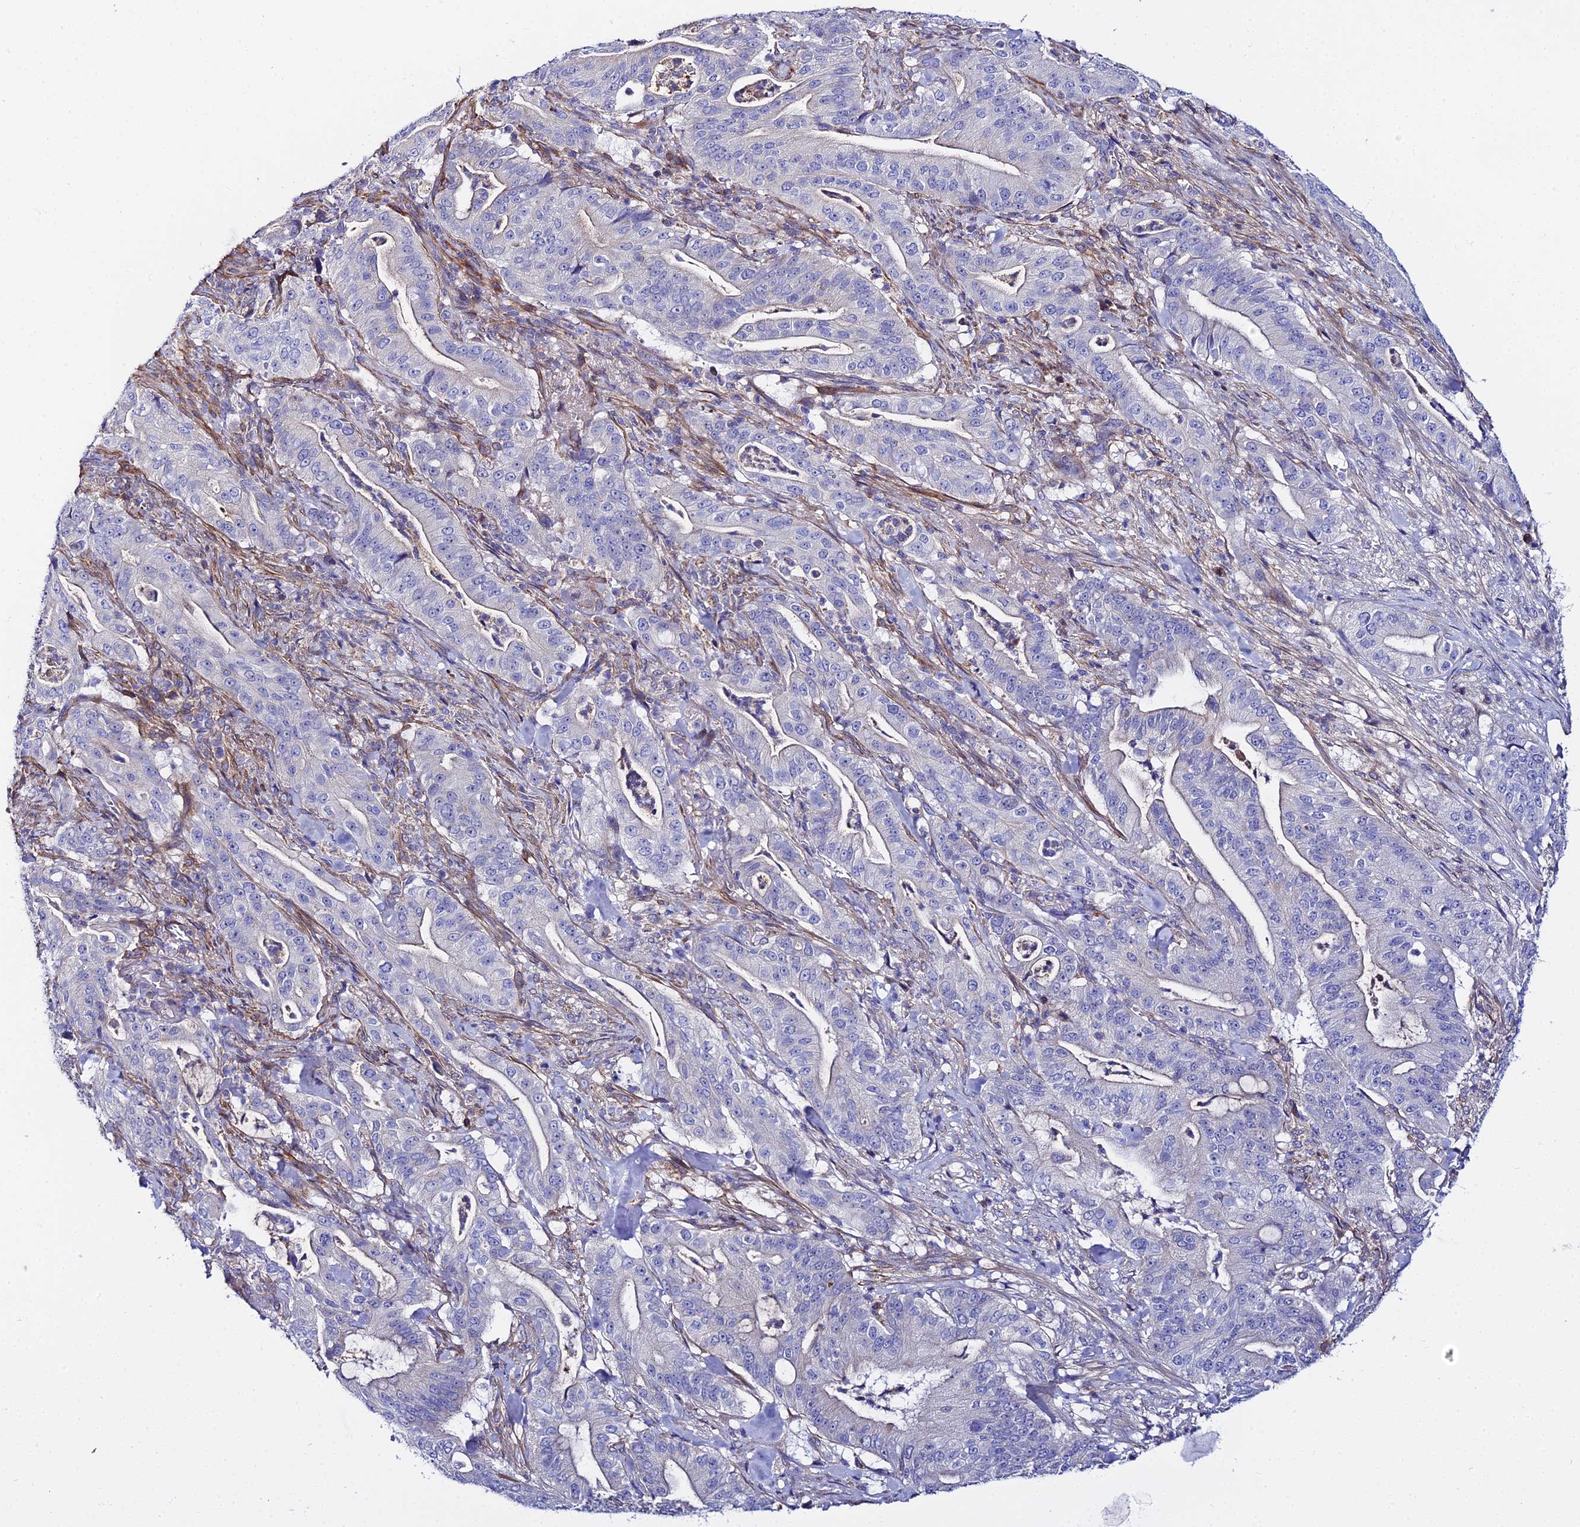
{"staining": {"intensity": "negative", "quantity": "none", "location": "none"}, "tissue": "pancreatic cancer", "cell_type": "Tumor cells", "image_type": "cancer", "snomed": [{"axis": "morphology", "description": "Adenocarcinoma, NOS"}, {"axis": "topography", "description": "Pancreas"}], "caption": "A micrograph of pancreatic adenocarcinoma stained for a protein demonstrates no brown staining in tumor cells.", "gene": "ACOT2", "patient": {"sex": "male", "age": 71}}